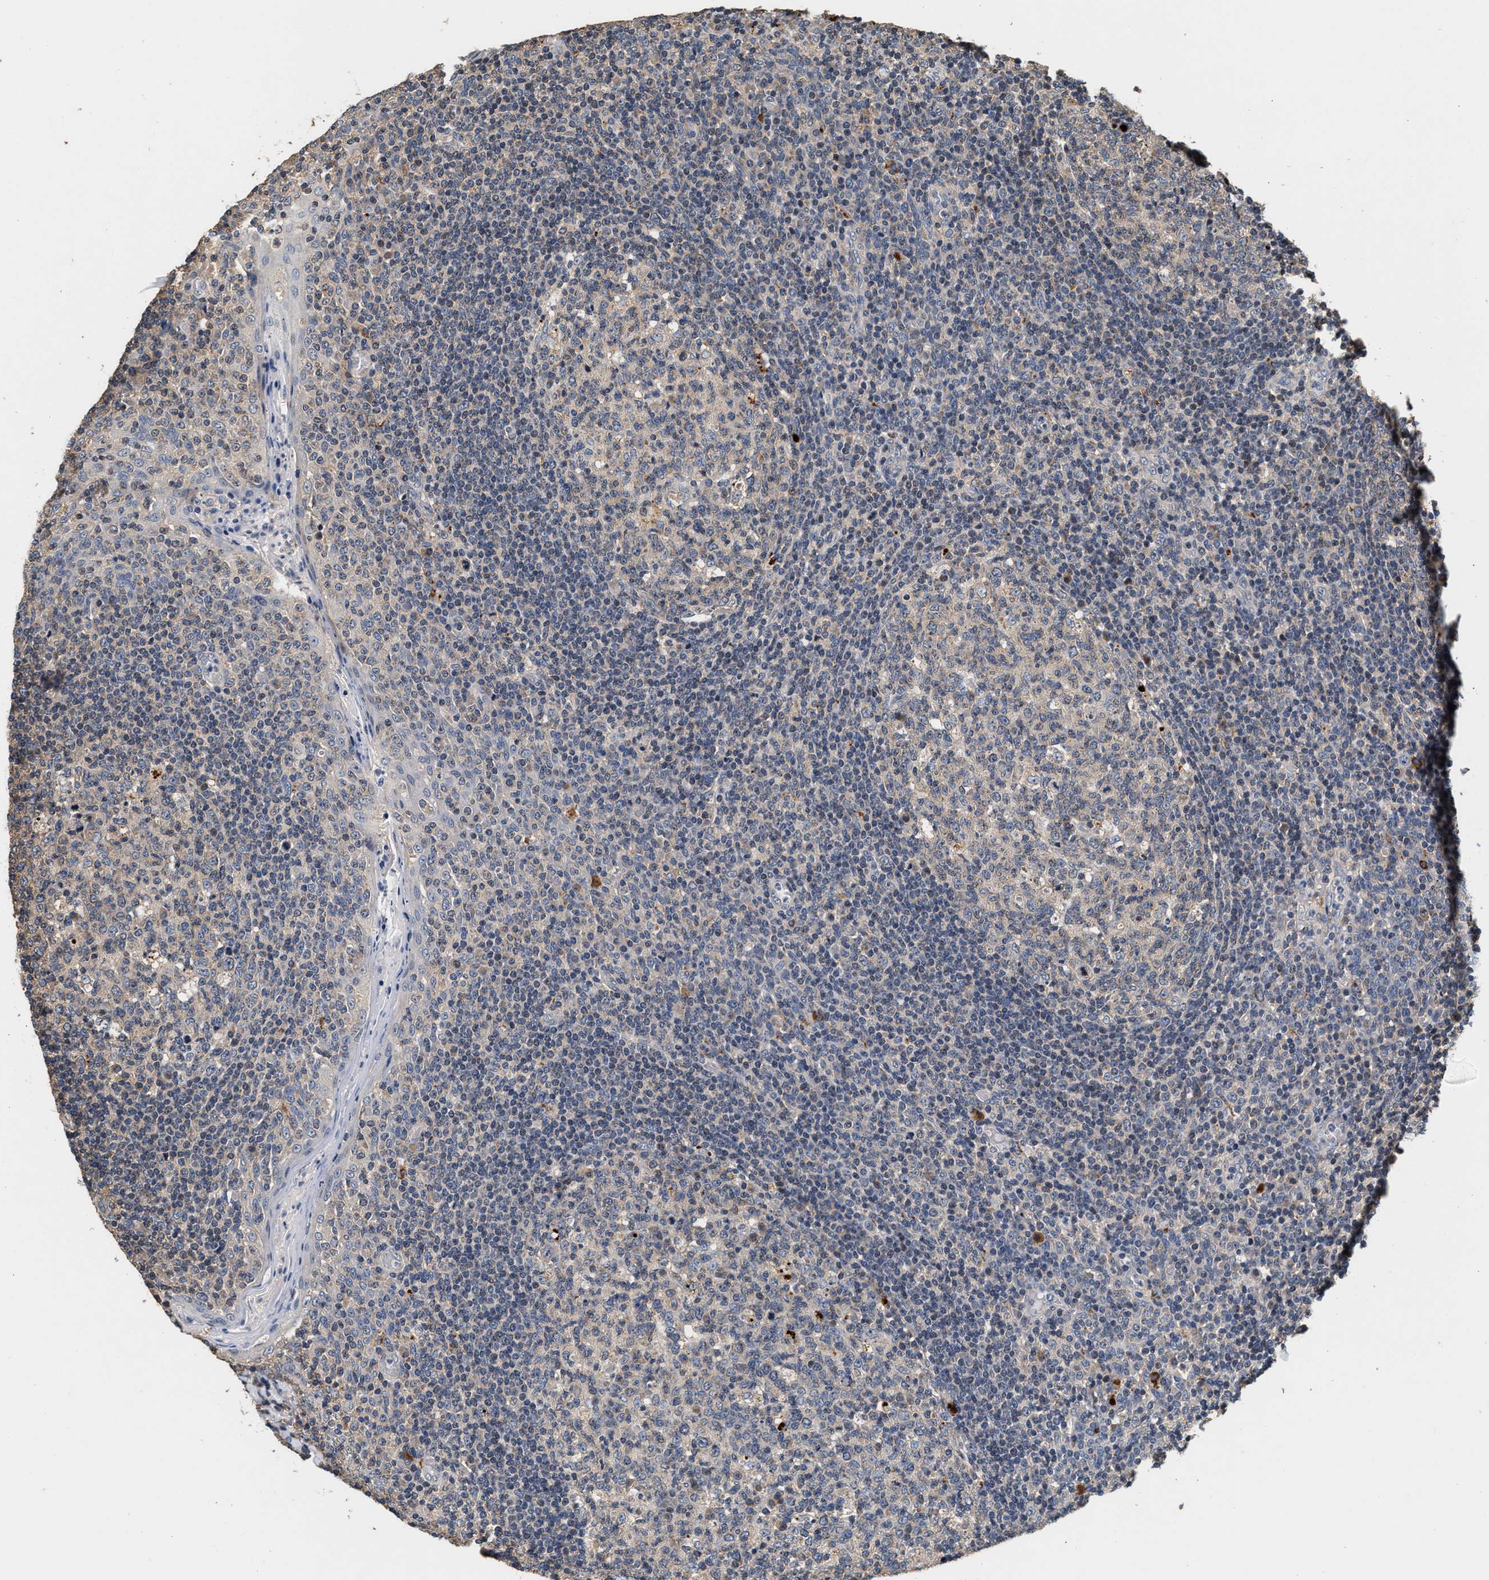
{"staining": {"intensity": "weak", "quantity": "<25%", "location": "cytoplasmic/membranous"}, "tissue": "tonsil", "cell_type": "Germinal center cells", "image_type": "normal", "snomed": [{"axis": "morphology", "description": "Normal tissue, NOS"}, {"axis": "topography", "description": "Tonsil"}], "caption": "Tonsil stained for a protein using immunohistochemistry displays no staining germinal center cells.", "gene": "PTGR3", "patient": {"sex": "female", "age": 19}}